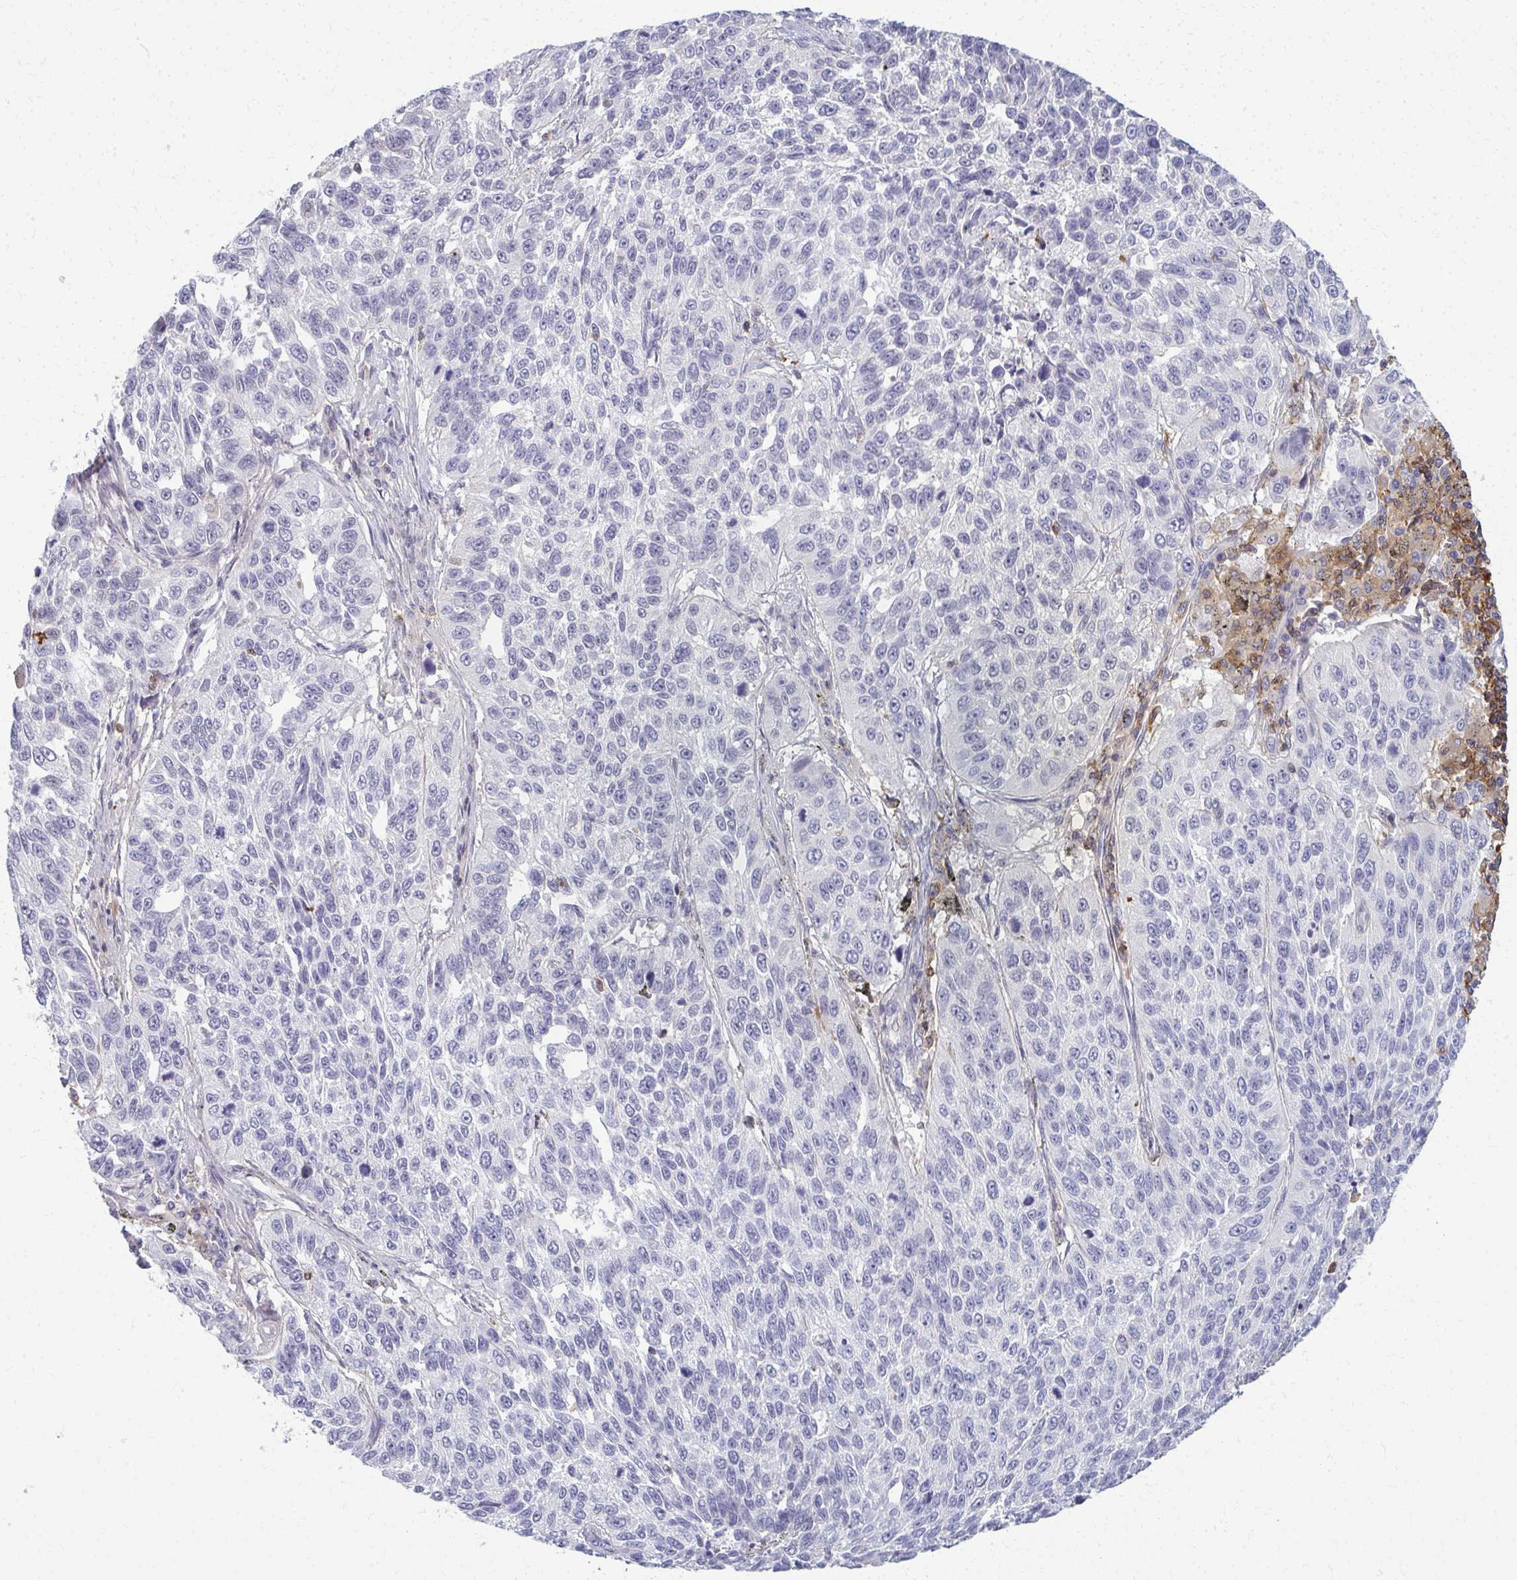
{"staining": {"intensity": "negative", "quantity": "none", "location": "none"}, "tissue": "lung cancer", "cell_type": "Tumor cells", "image_type": "cancer", "snomed": [{"axis": "morphology", "description": "Squamous cell carcinoma, NOS"}, {"axis": "topography", "description": "Lung"}], "caption": "Squamous cell carcinoma (lung) was stained to show a protein in brown. There is no significant staining in tumor cells.", "gene": "AP5M1", "patient": {"sex": "male", "age": 62}}